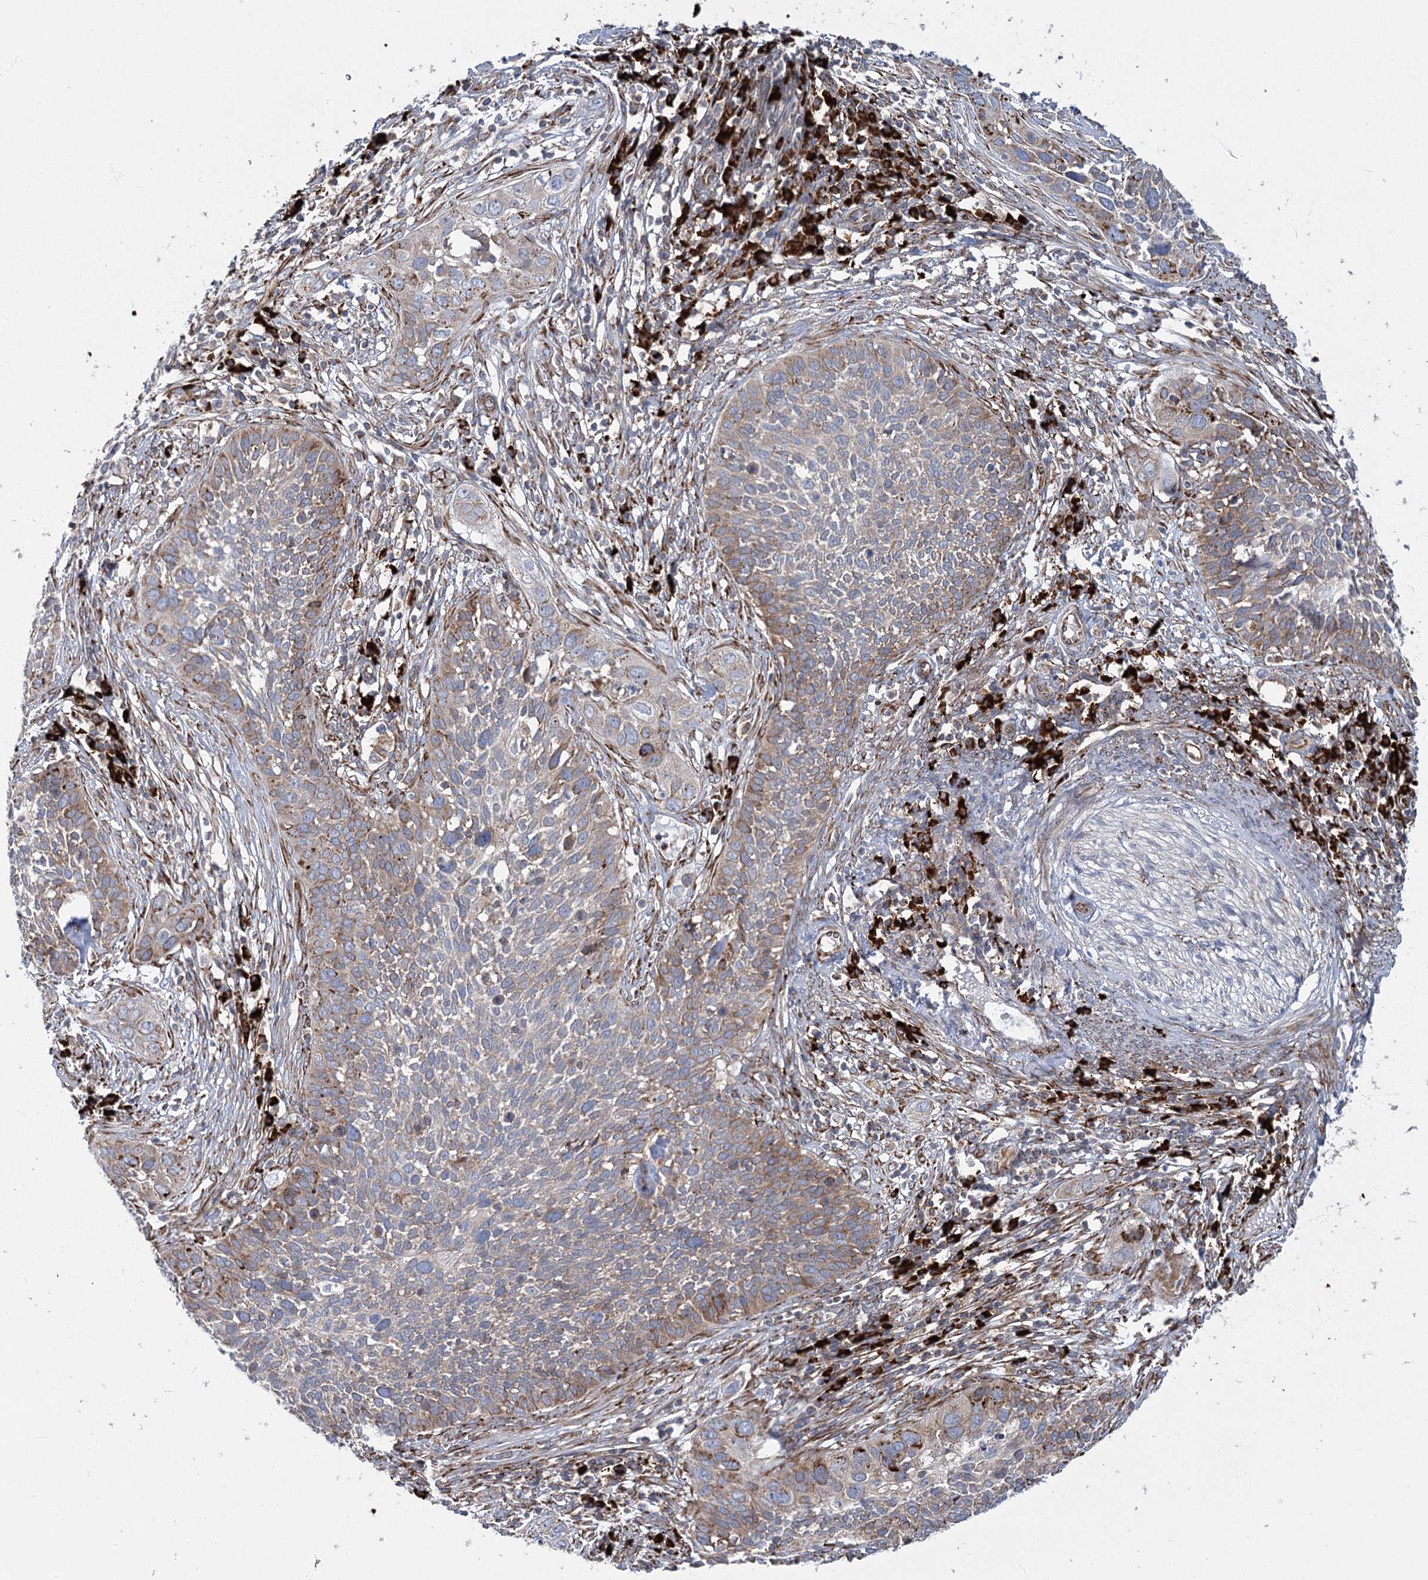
{"staining": {"intensity": "moderate", "quantity": "25%-75%", "location": "cytoplasmic/membranous"}, "tissue": "cervical cancer", "cell_type": "Tumor cells", "image_type": "cancer", "snomed": [{"axis": "morphology", "description": "Squamous cell carcinoma, NOS"}, {"axis": "topography", "description": "Cervix"}], "caption": "An image showing moderate cytoplasmic/membranous positivity in about 25%-75% of tumor cells in squamous cell carcinoma (cervical), as visualized by brown immunohistochemical staining.", "gene": "POGLUT1", "patient": {"sex": "female", "age": 34}}